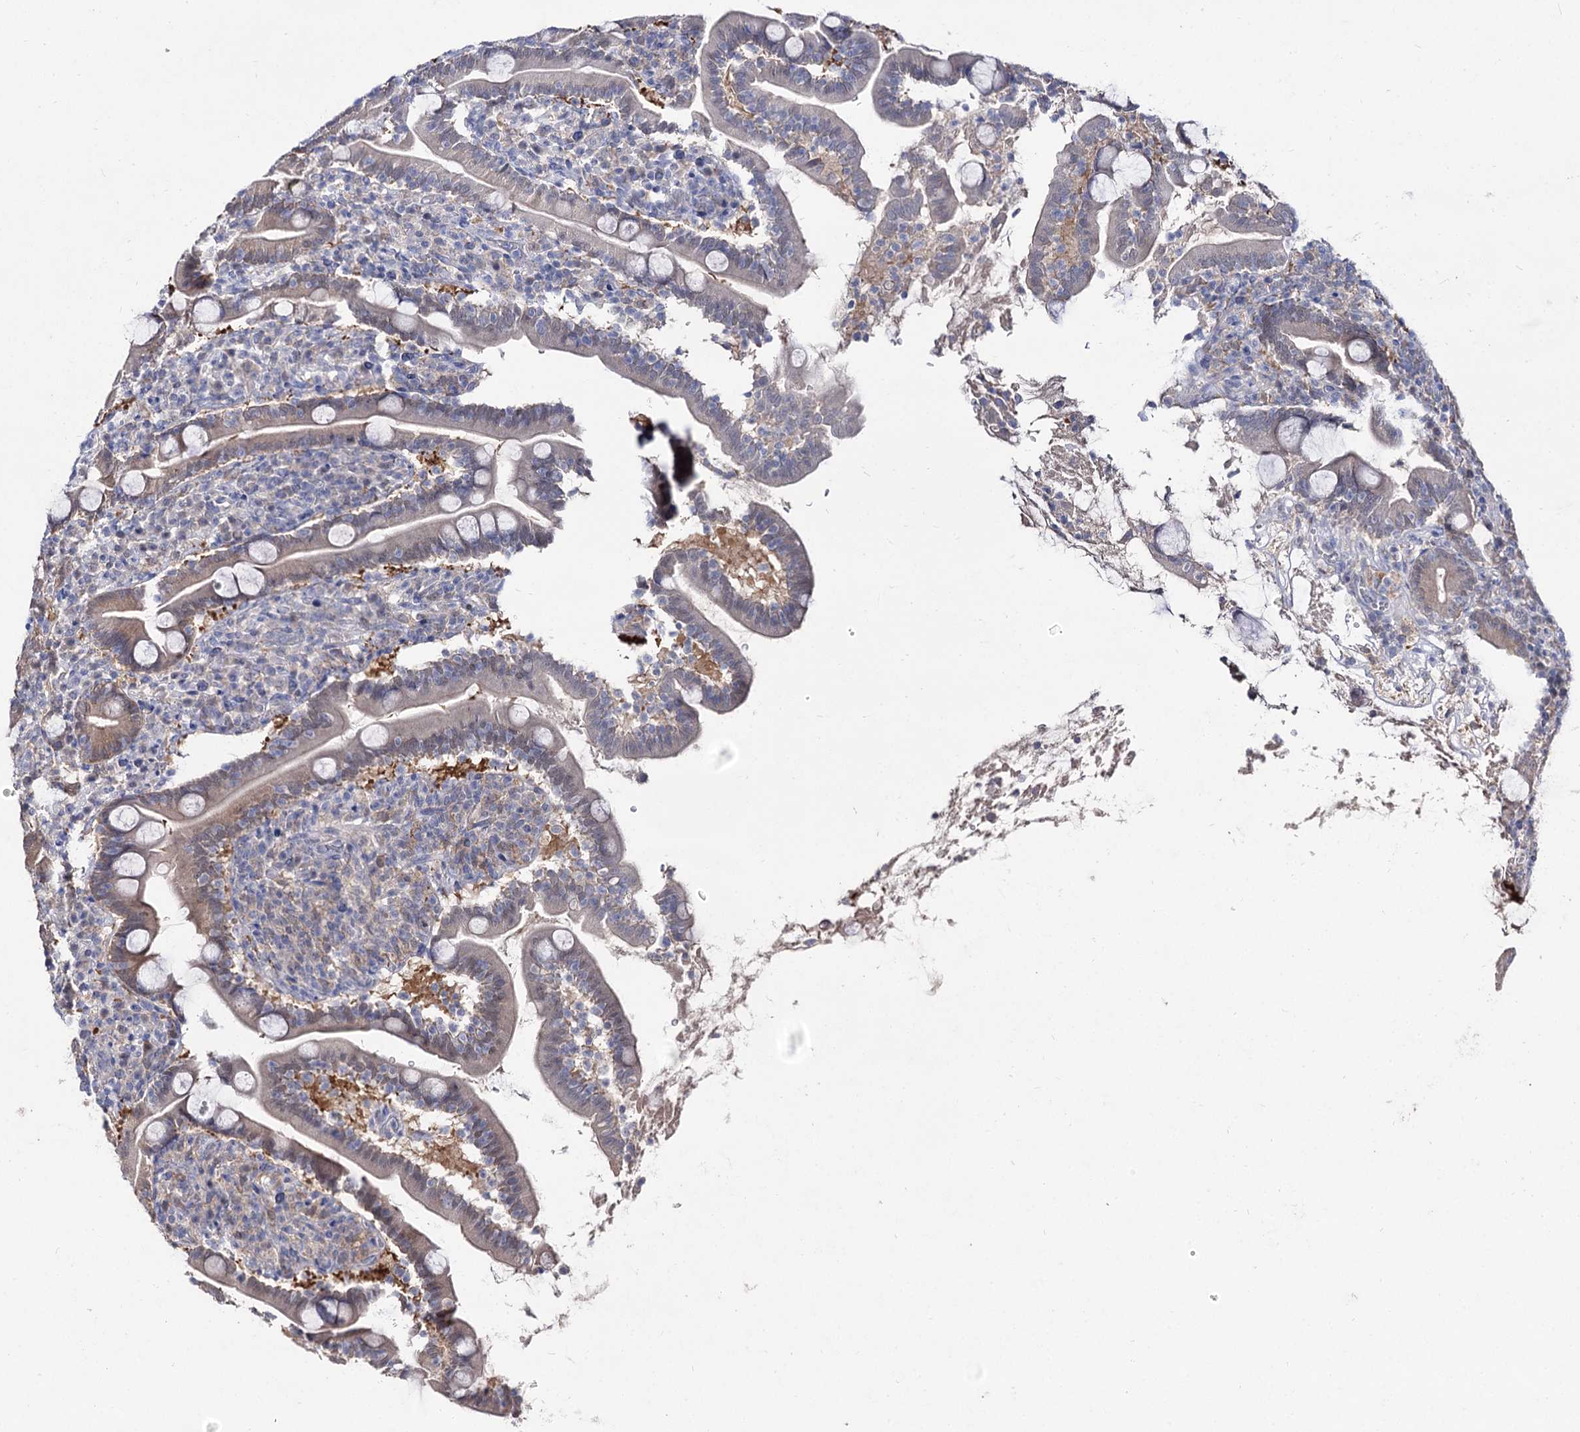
{"staining": {"intensity": "weak", "quantity": "<25%", "location": "cytoplasmic/membranous"}, "tissue": "duodenum", "cell_type": "Glandular cells", "image_type": "normal", "snomed": [{"axis": "morphology", "description": "Normal tissue, NOS"}, {"axis": "topography", "description": "Duodenum"}], "caption": "Image shows no protein staining in glandular cells of normal duodenum.", "gene": "ACTR6", "patient": {"sex": "male", "age": 35}}